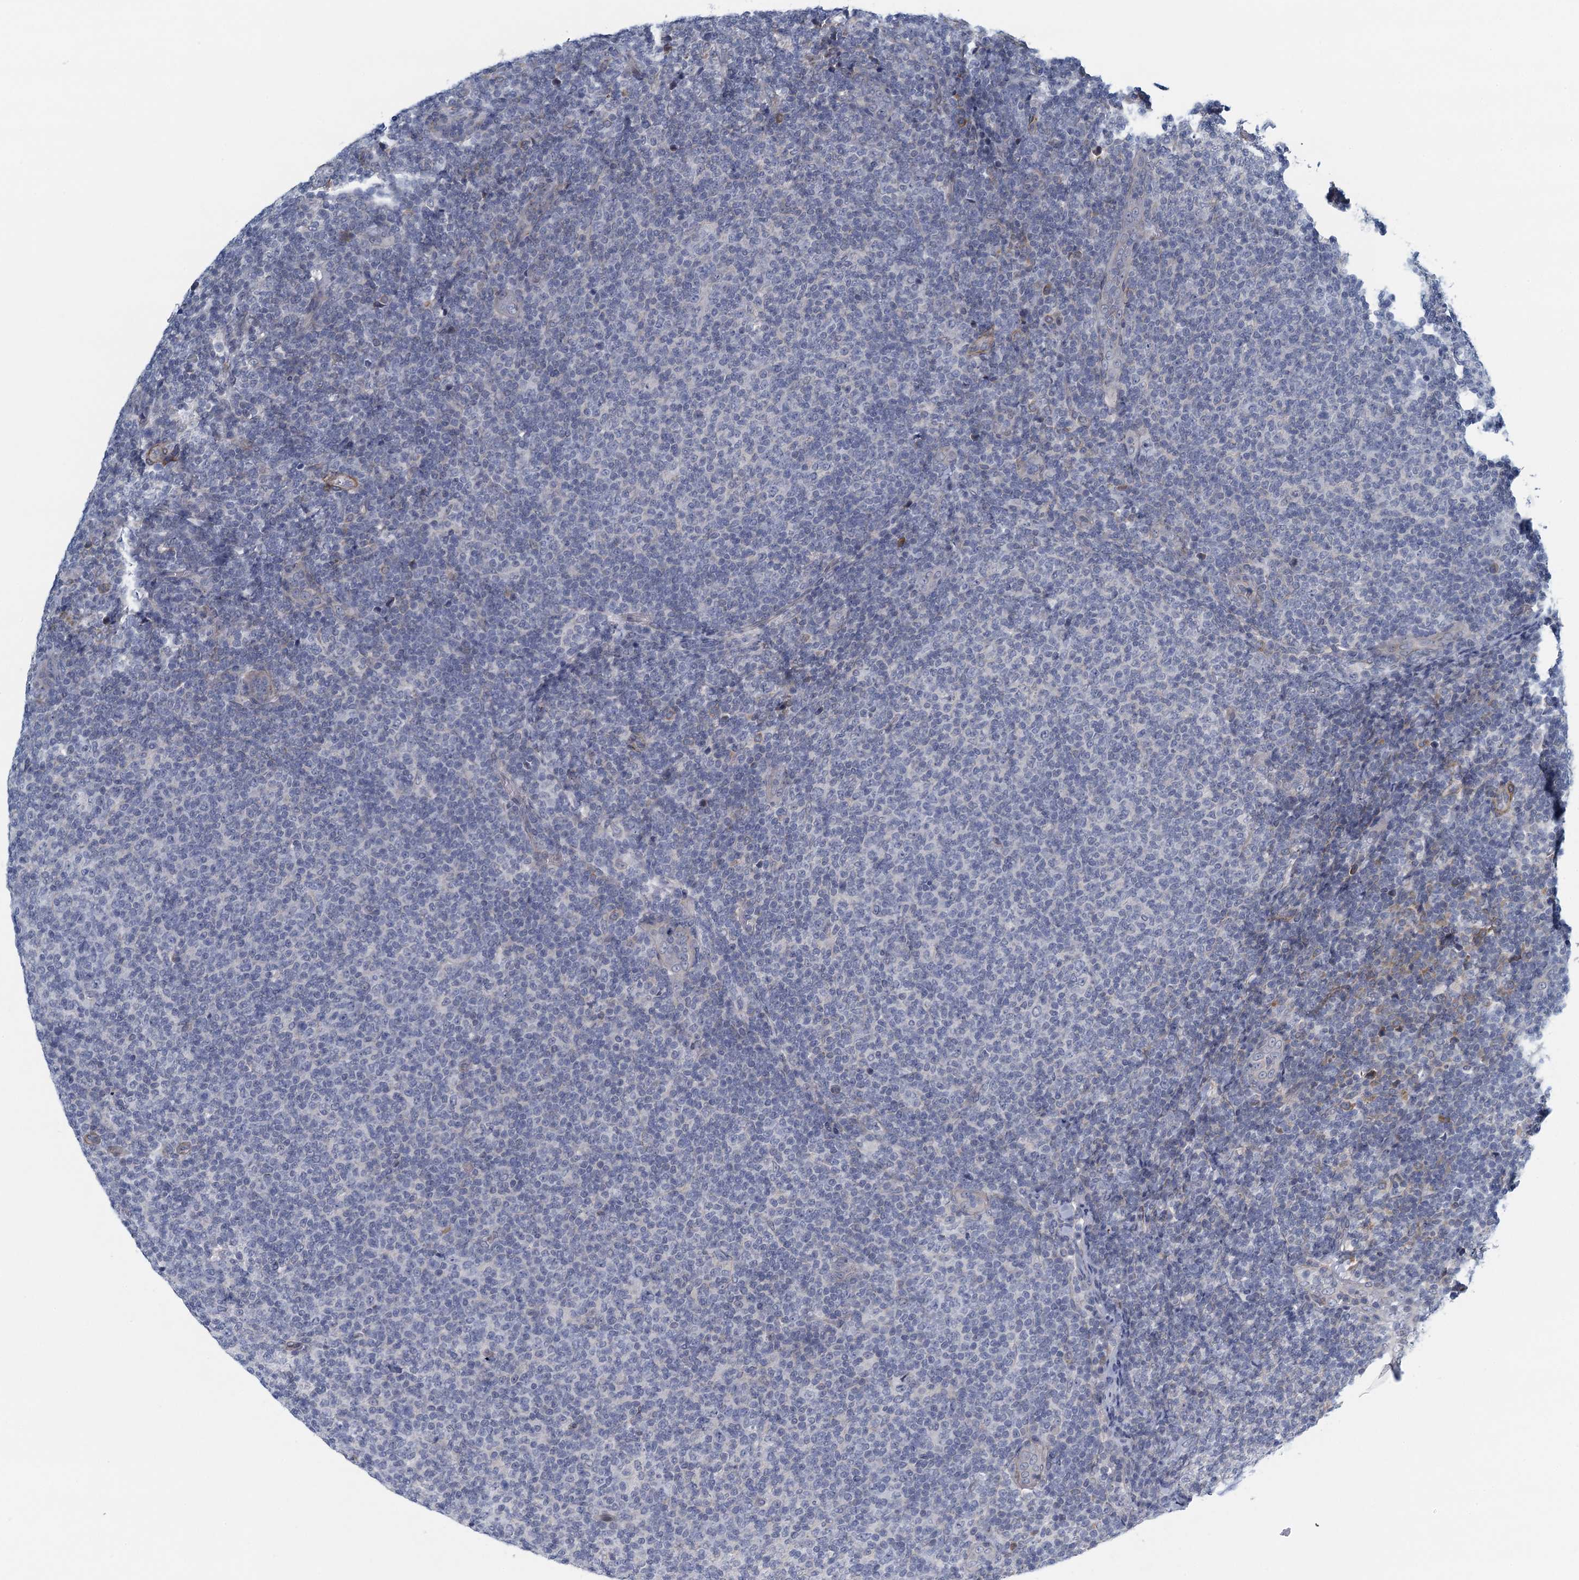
{"staining": {"intensity": "negative", "quantity": "none", "location": "none"}, "tissue": "lymphoma", "cell_type": "Tumor cells", "image_type": "cancer", "snomed": [{"axis": "morphology", "description": "Malignant lymphoma, non-Hodgkin's type, Low grade"}, {"axis": "topography", "description": "Lymph node"}], "caption": "Tumor cells show no significant positivity in lymphoma. (Brightfield microscopy of DAB (3,3'-diaminobenzidine) immunohistochemistry at high magnification).", "gene": "ALG2", "patient": {"sex": "male", "age": 66}}